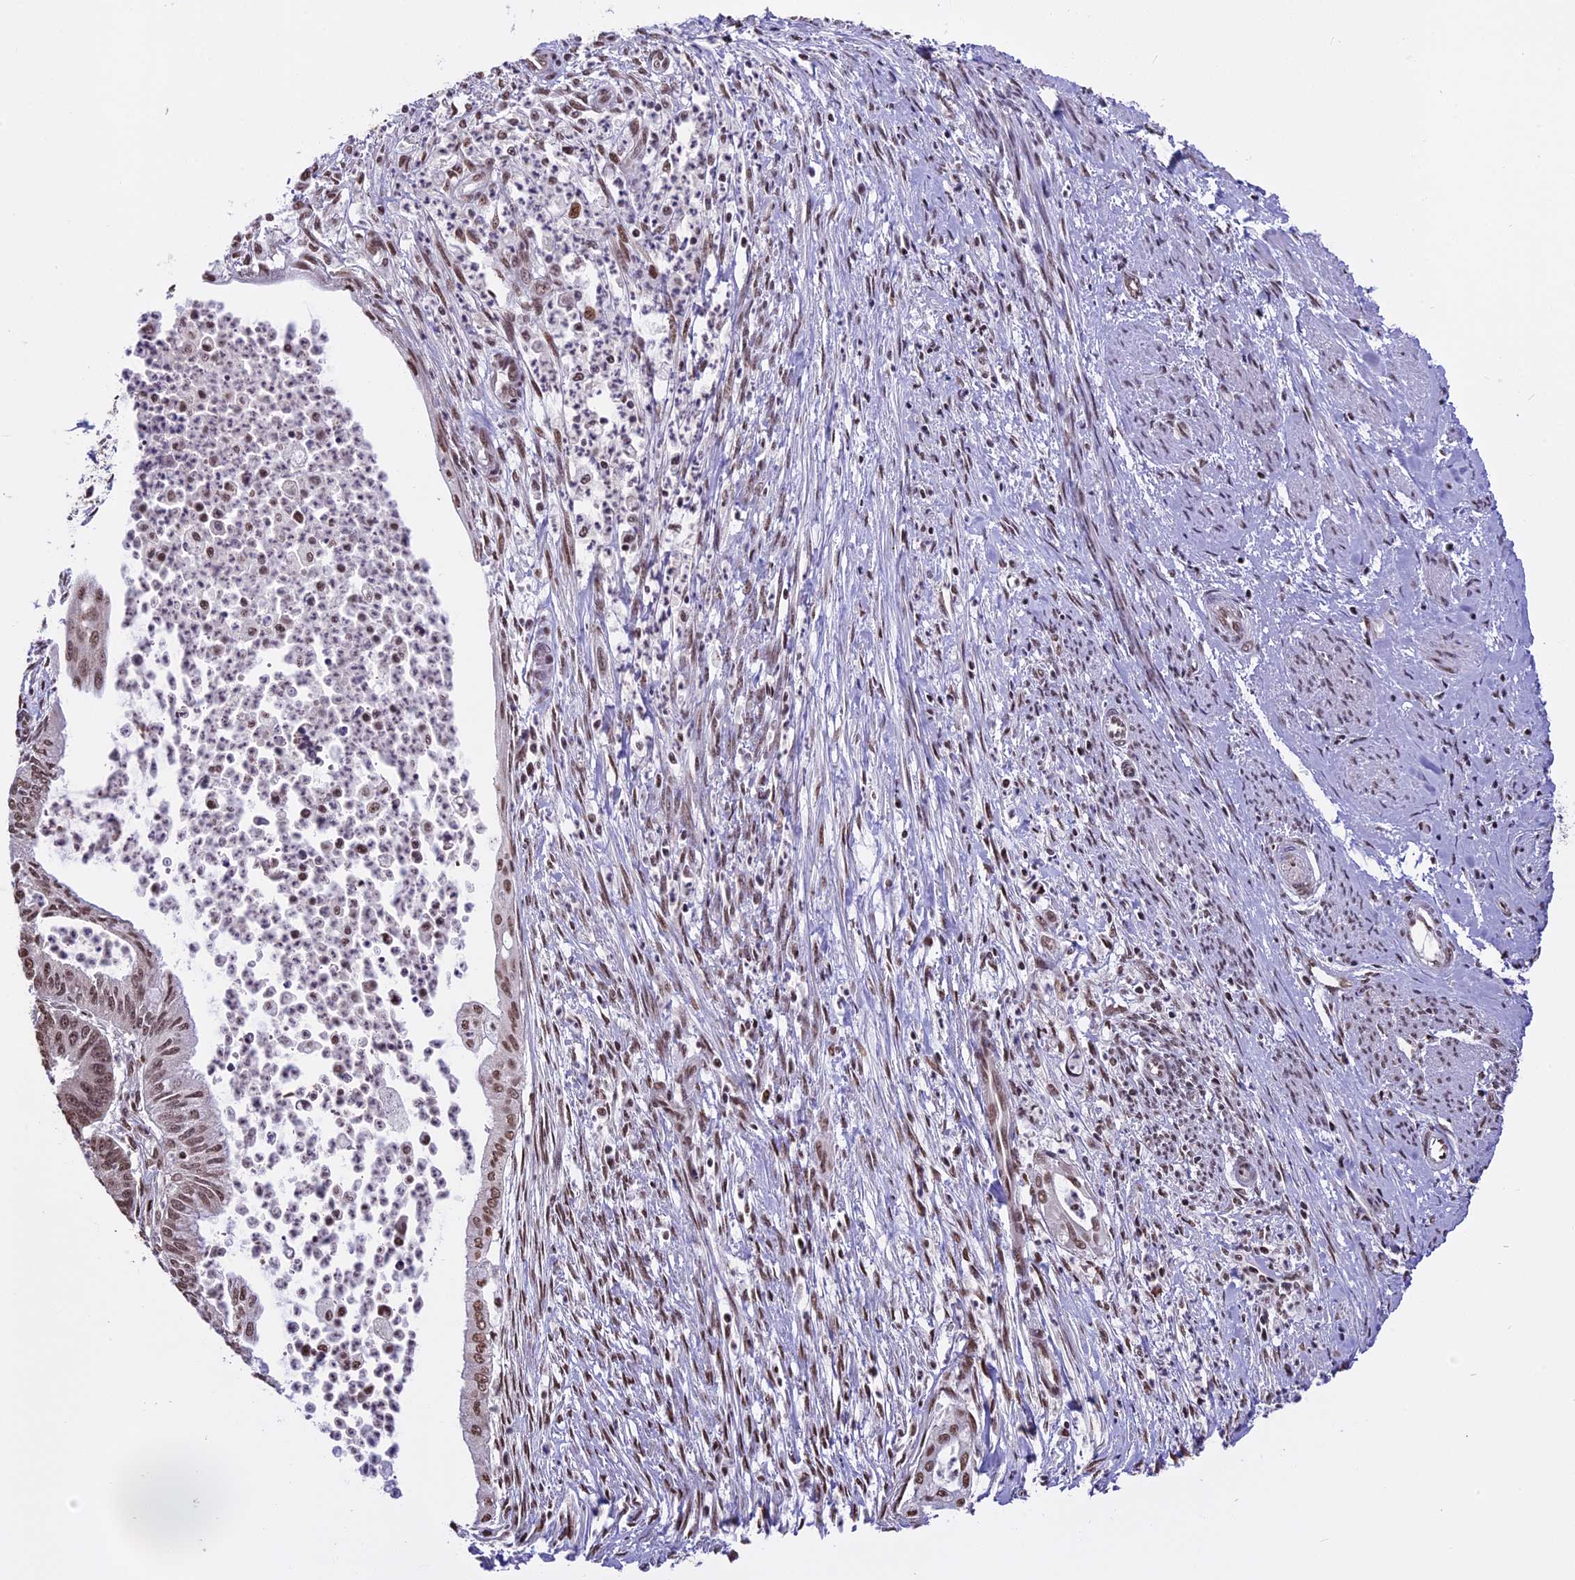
{"staining": {"intensity": "moderate", "quantity": "25%-75%", "location": "nuclear"}, "tissue": "endometrial cancer", "cell_type": "Tumor cells", "image_type": "cancer", "snomed": [{"axis": "morphology", "description": "Adenocarcinoma, NOS"}, {"axis": "topography", "description": "Endometrium"}], "caption": "Immunohistochemistry (IHC) micrograph of neoplastic tissue: human adenocarcinoma (endometrial) stained using IHC demonstrates medium levels of moderate protein expression localized specifically in the nuclear of tumor cells, appearing as a nuclear brown color.", "gene": "POLR3E", "patient": {"sex": "female", "age": 73}}